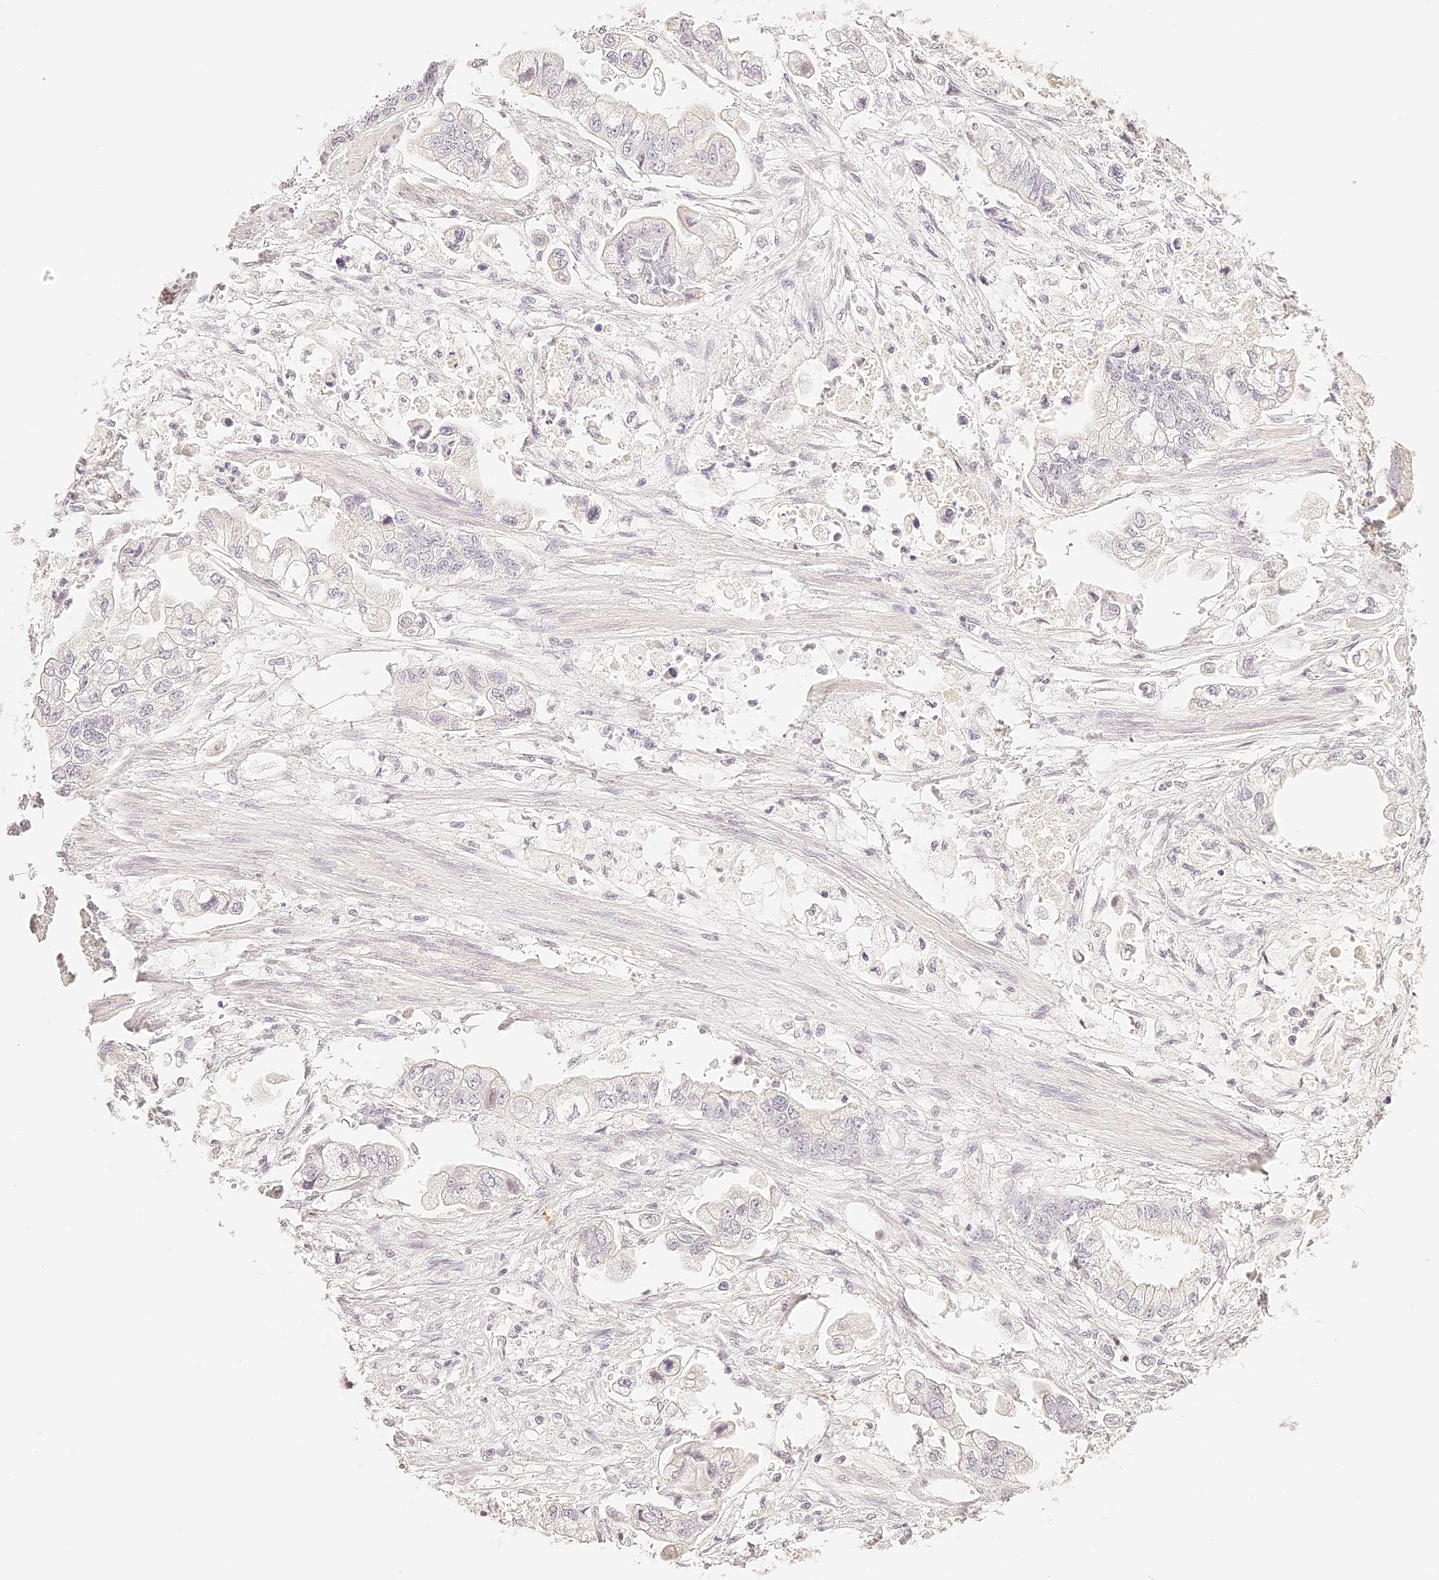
{"staining": {"intensity": "negative", "quantity": "none", "location": "none"}, "tissue": "stomach cancer", "cell_type": "Tumor cells", "image_type": "cancer", "snomed": [{"axis": "morphology", "description": "Adenocarcinoma, NOS"}, {"axis": "topography", "description": "Stomach"}], "caption": "IHC of stomach adenocarcinoma reveals no expression in tumor cells. (Brightfield microscopy of DAB IHC at high magnification).", "gene": "TRIM45", "patient": {"sex": "male", "age": 62}}